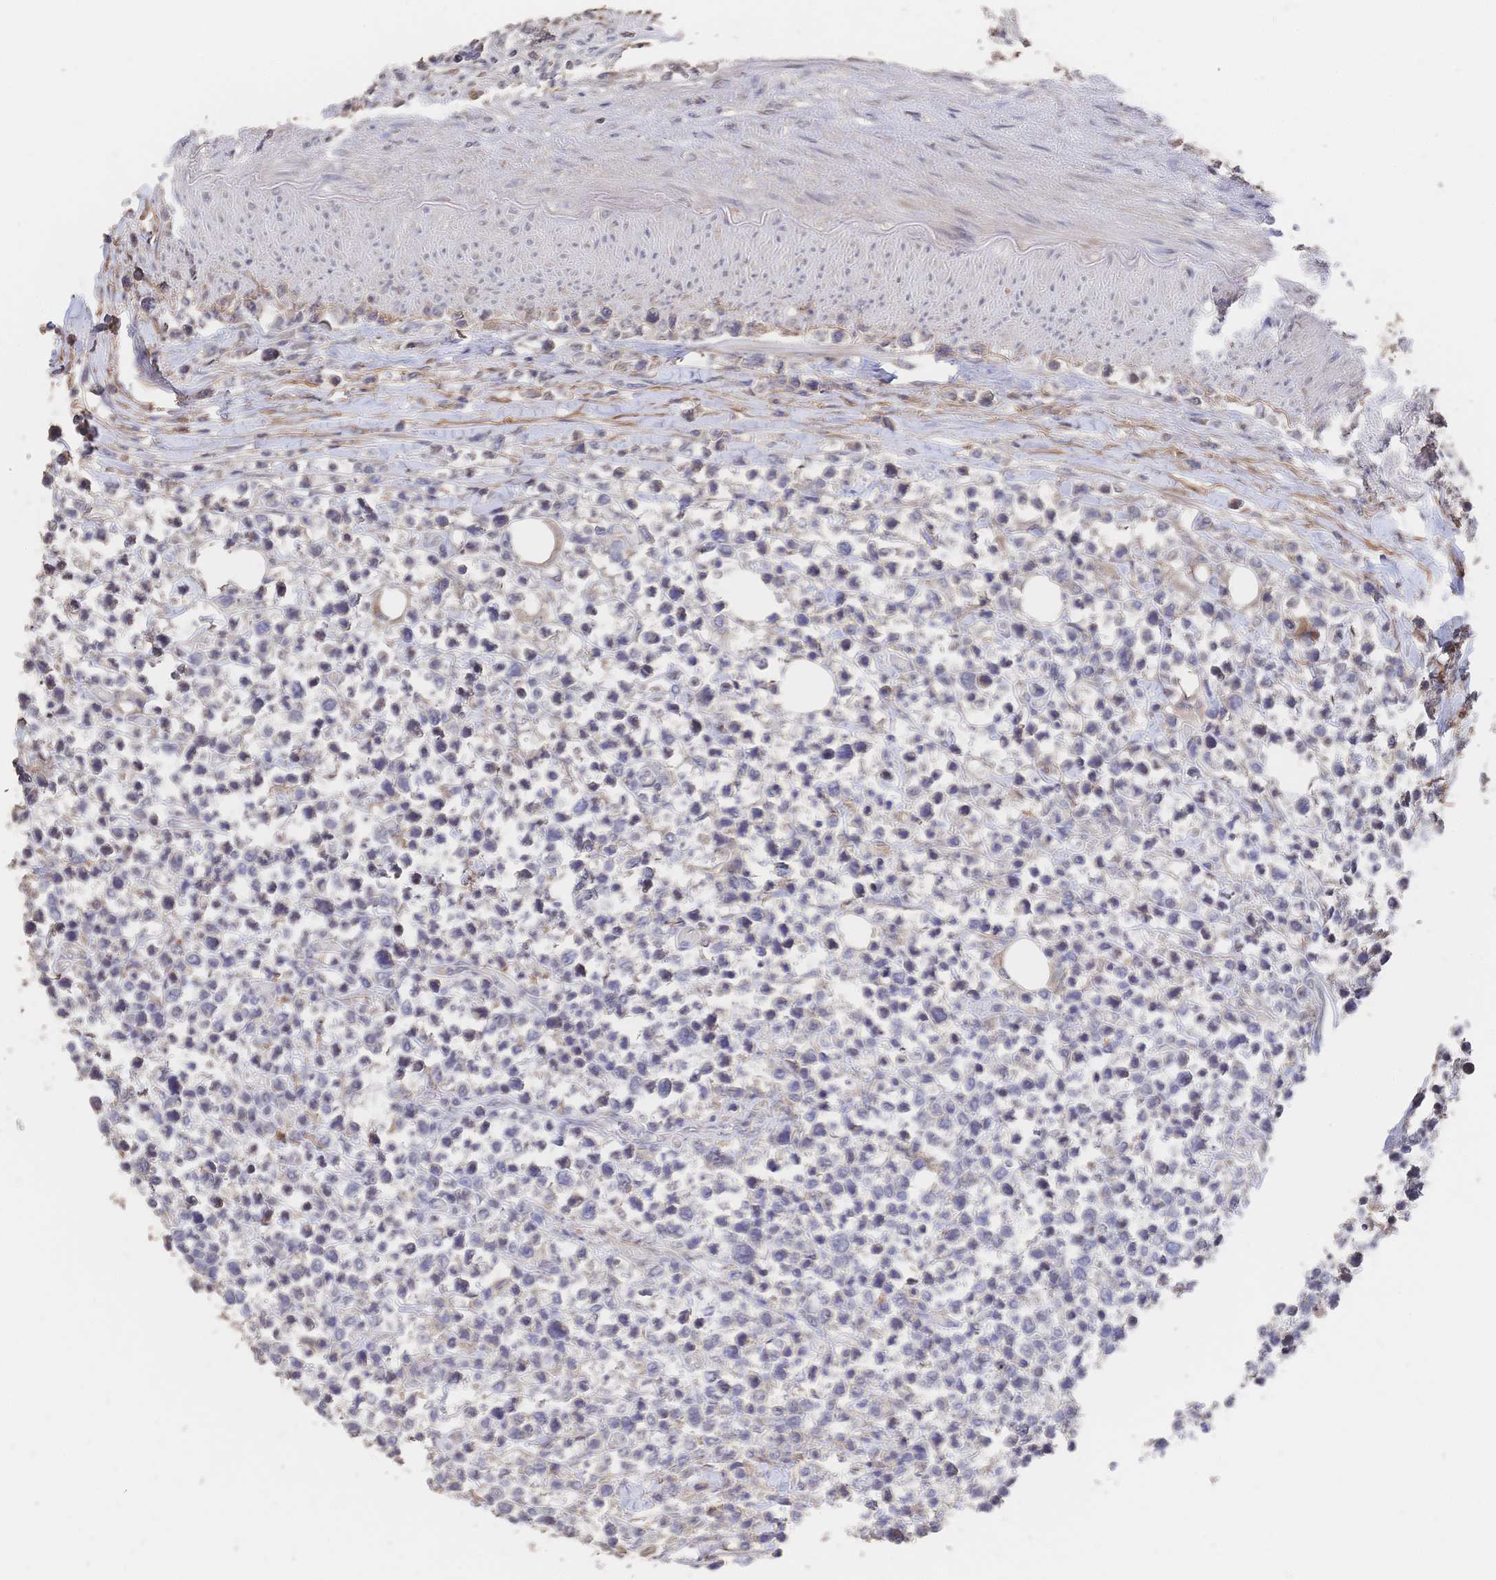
{"staining": {"intensity": "negative", "quantity": "none", "location": "none"}, "tissue": "lymphoma", "cell_type": "Tumor cells", "image_type": "cancer", "snomed": [{"axis": "morphology", "description": "Malignant lymphoma, non-Hodgkin's type, High grade"}, {"axis": "topography", "description": "Soft tissue"}], "caption": "Micrograph shows no significant protein staining in tumor cells of lymphoma.", "gene": "DNAJA4", "patient": {"sex": "female", "age": 56}}